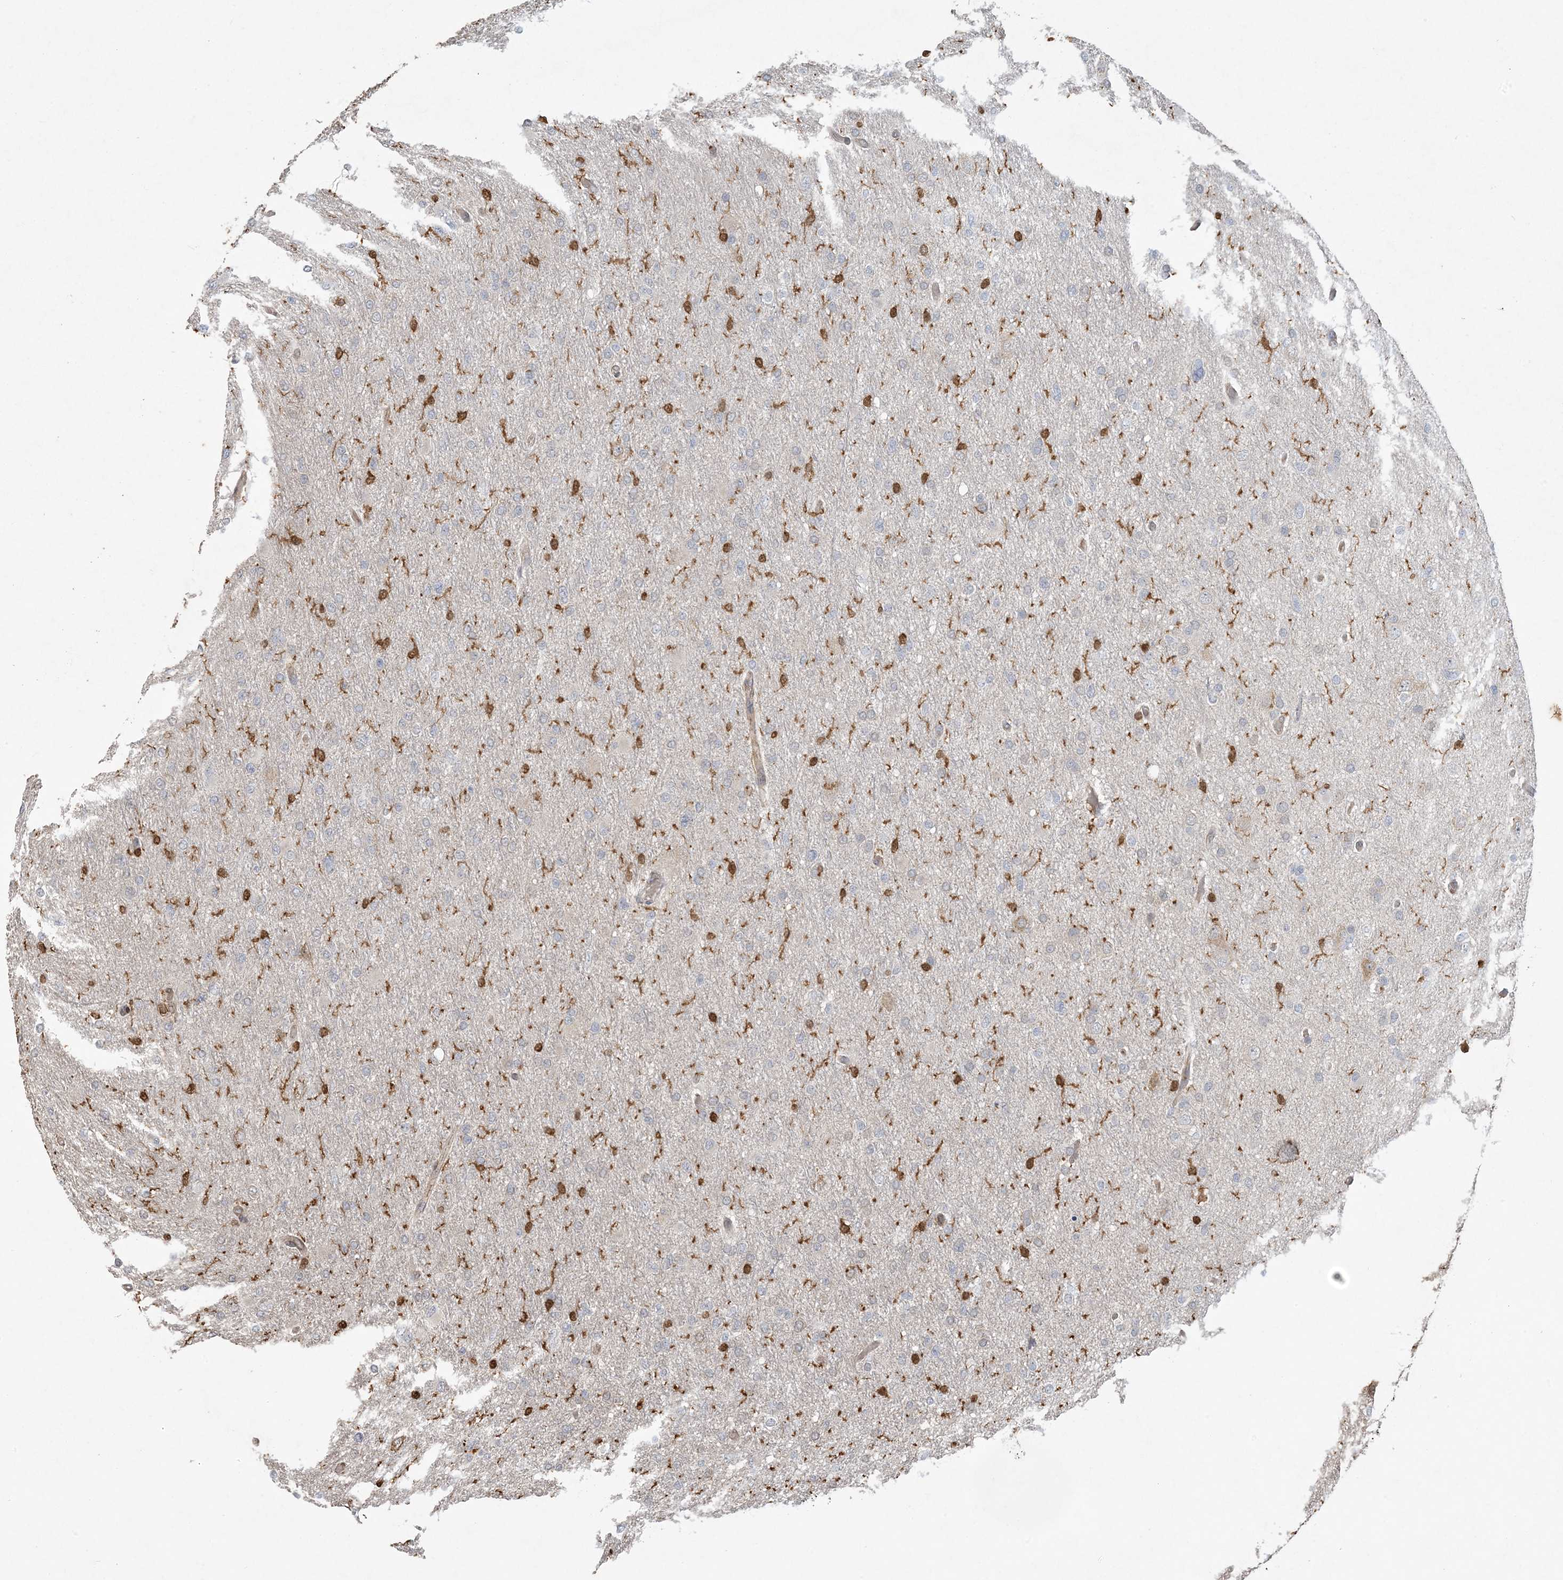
{"staining": {"intensity": "negative", "quantity": "none", "location": "none"}, "tissue": "glioma", "cell_type": "Tumor cells", "image_type": "cancer", "snomed": [{"axis": "morphology", "description": "Glioma, malignant, High grade"}, {"axis": "topography", "description": "Cerebral cortex"}], "caption": "Immunohistochemistry histopathology image of neoplastic tissue: human malignant glioma (high-grade) stained with DAB (3,3'-diaminobenzidine) demonstrates no significant protein positivity in tumor cells.", "gene": "TMSB4X", "patient": {"sex": "female", "age": 36}}